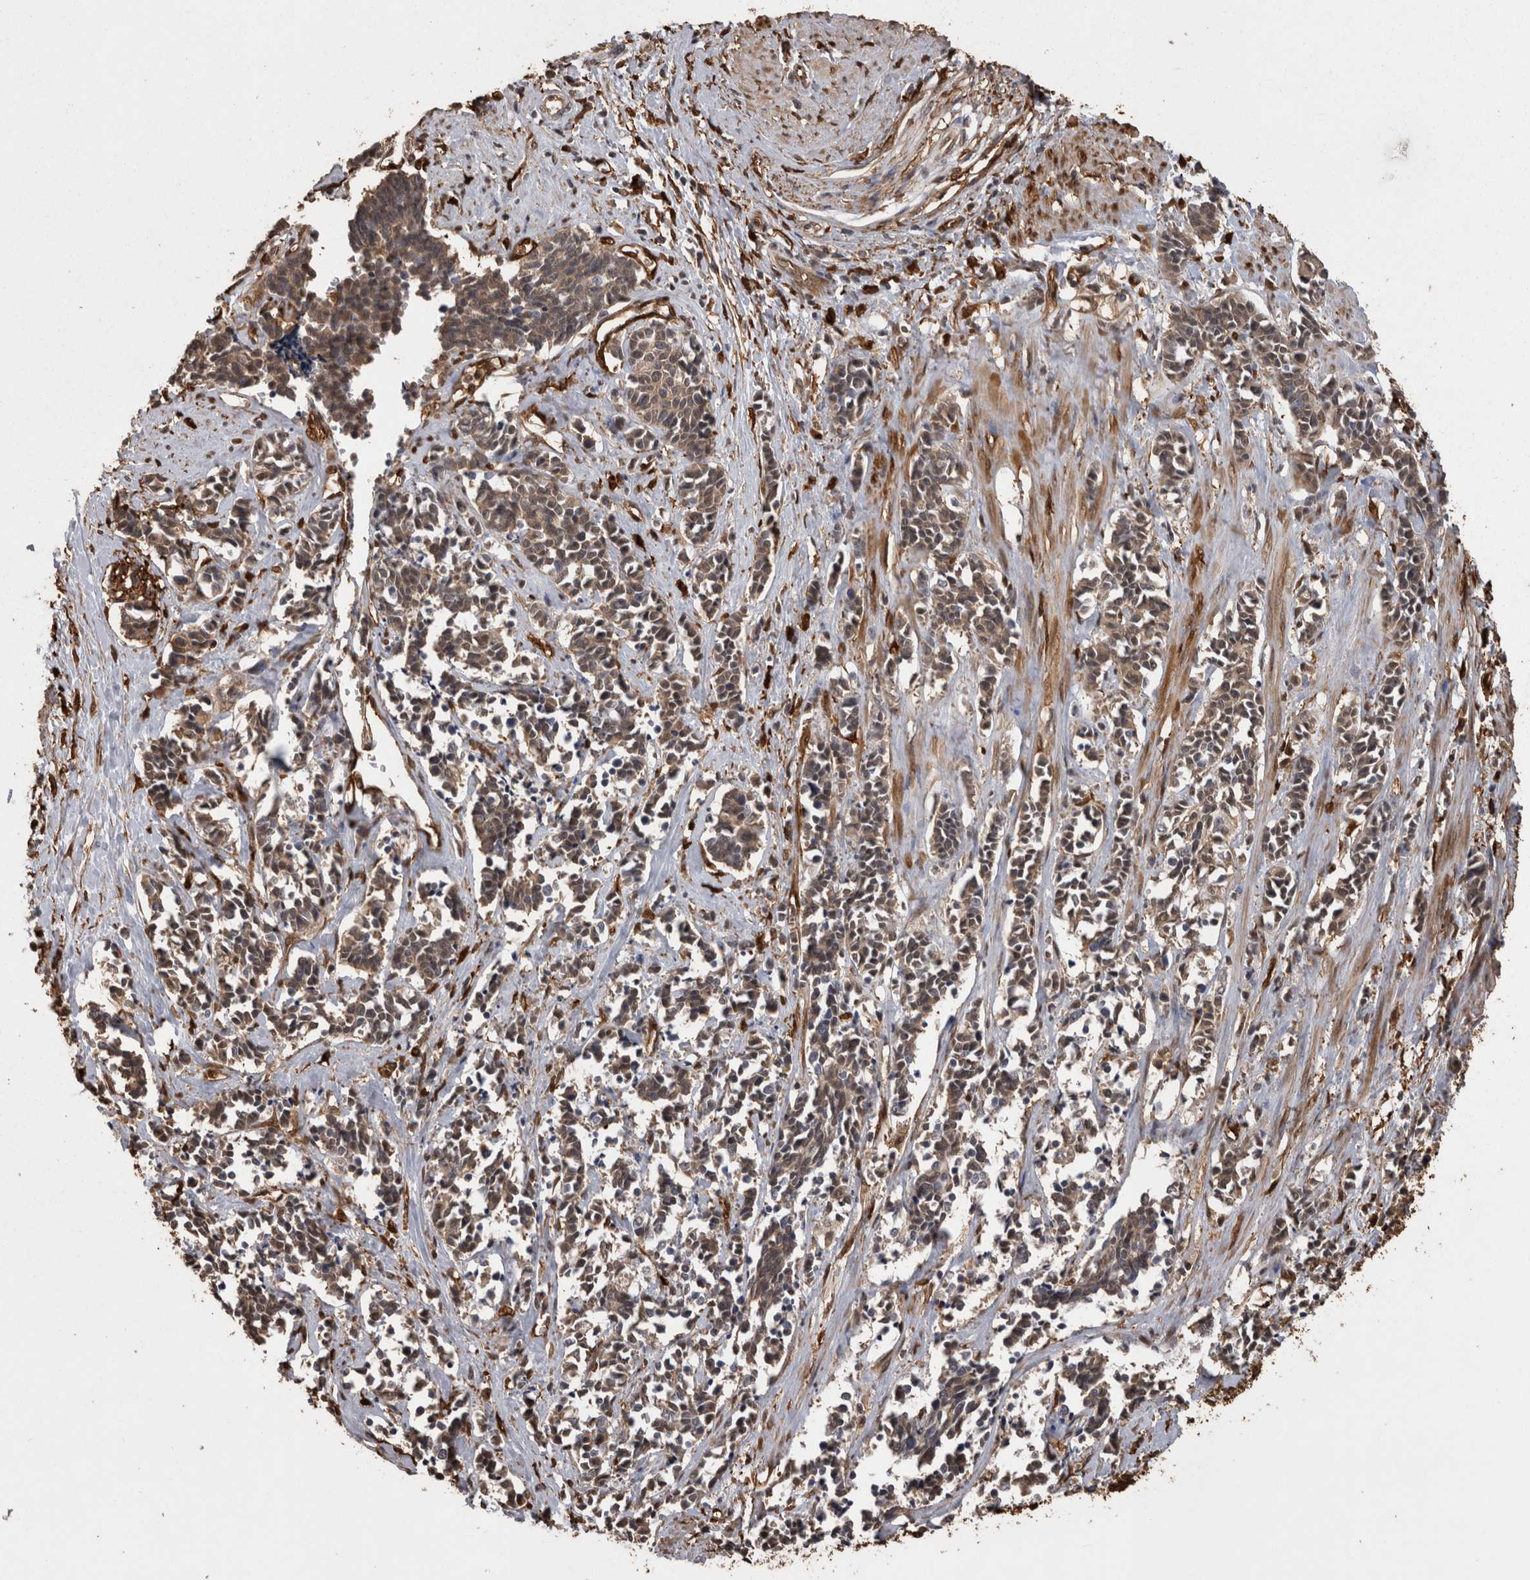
{"staining": {"intensity": "weak", "quantity": "25%-75%", "location": "cytoplasmic/membranous,nuclear"}, "tissue": "cervical cancer", "cell_type": "Tumor cells", "image_type": "cancer", "snomed": [{"axis": "morphology", "description": "Squamous cell carcinoma, NOS"}, {"axis": "topography", "description": "Cervix"}], "caption": "IHC micrograph of neoplastic tissue: squamous cell carcinoma (cervical) stained using IHC exhibits low levels of weak protein expression localized specifically in the cytoplasmic/membranous and nuclear of tumor cells, appearing as a cytoplasmic/membranous and nuclear brown color.", "gene": "LXN", "patient": {"sex": "female", "age": 35}}